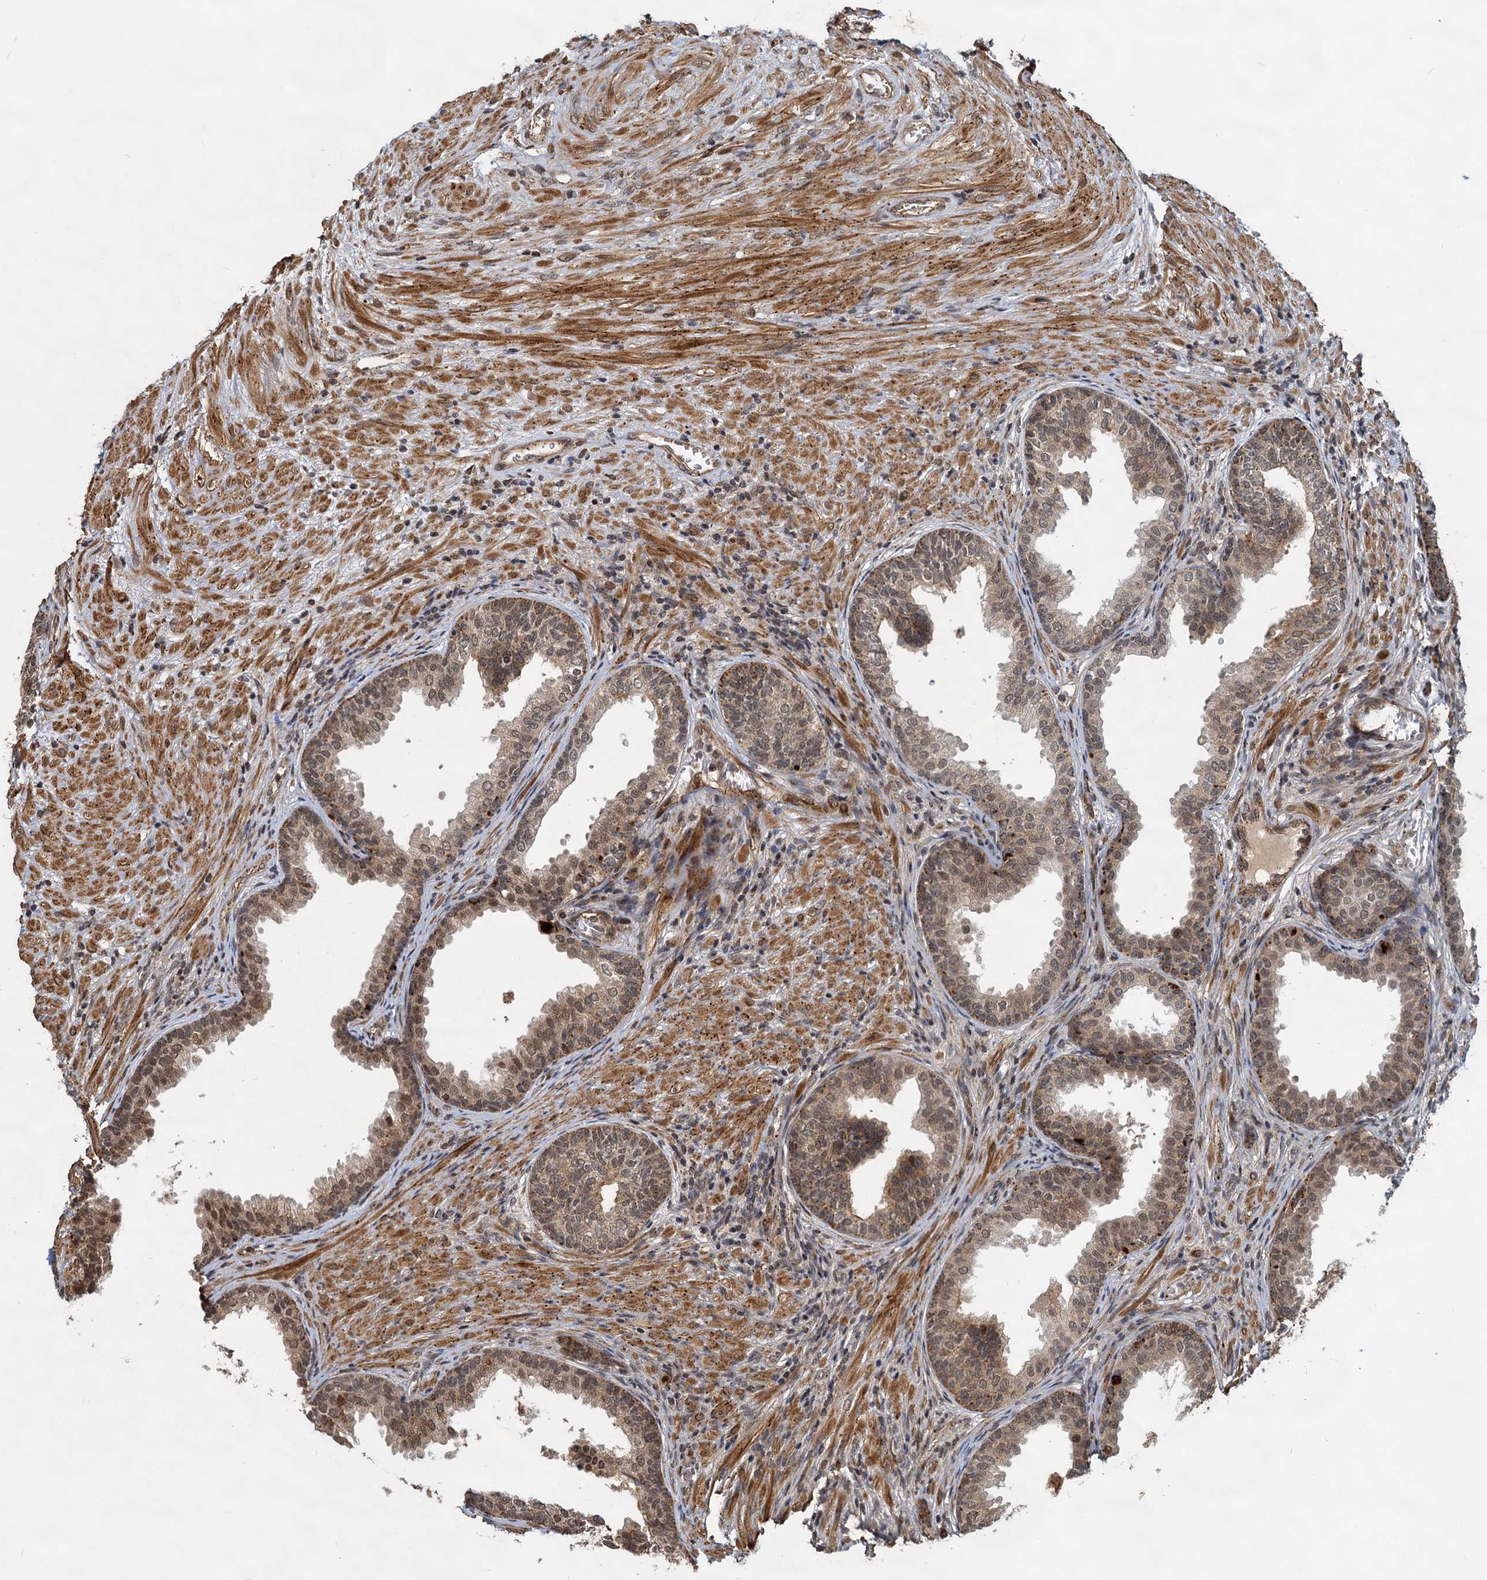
{"staining": {"intensity": "moderate", "quantity": ">75%", "location": "cytoplasmic/membranous,nuclear"}, "tissue": "prostate", "cell_type": "Glandular cells", "image_type": "normal", "snomed": [{"axis": "morphology", "description": "Normal tissue, NOS"}, {"axis": "topography", "description": "Prostate"}], "caption": "This photomicrograph exhibits benign prostate stained with IHC to label a protein in brown. The cytoplasmic/membranous,nuclear of glandular cells show moderate positivity for the protein. Nuclei are counter-stained blue.", "gene": "TRIM23", "patient": {"sex": "male", "age": 76}}